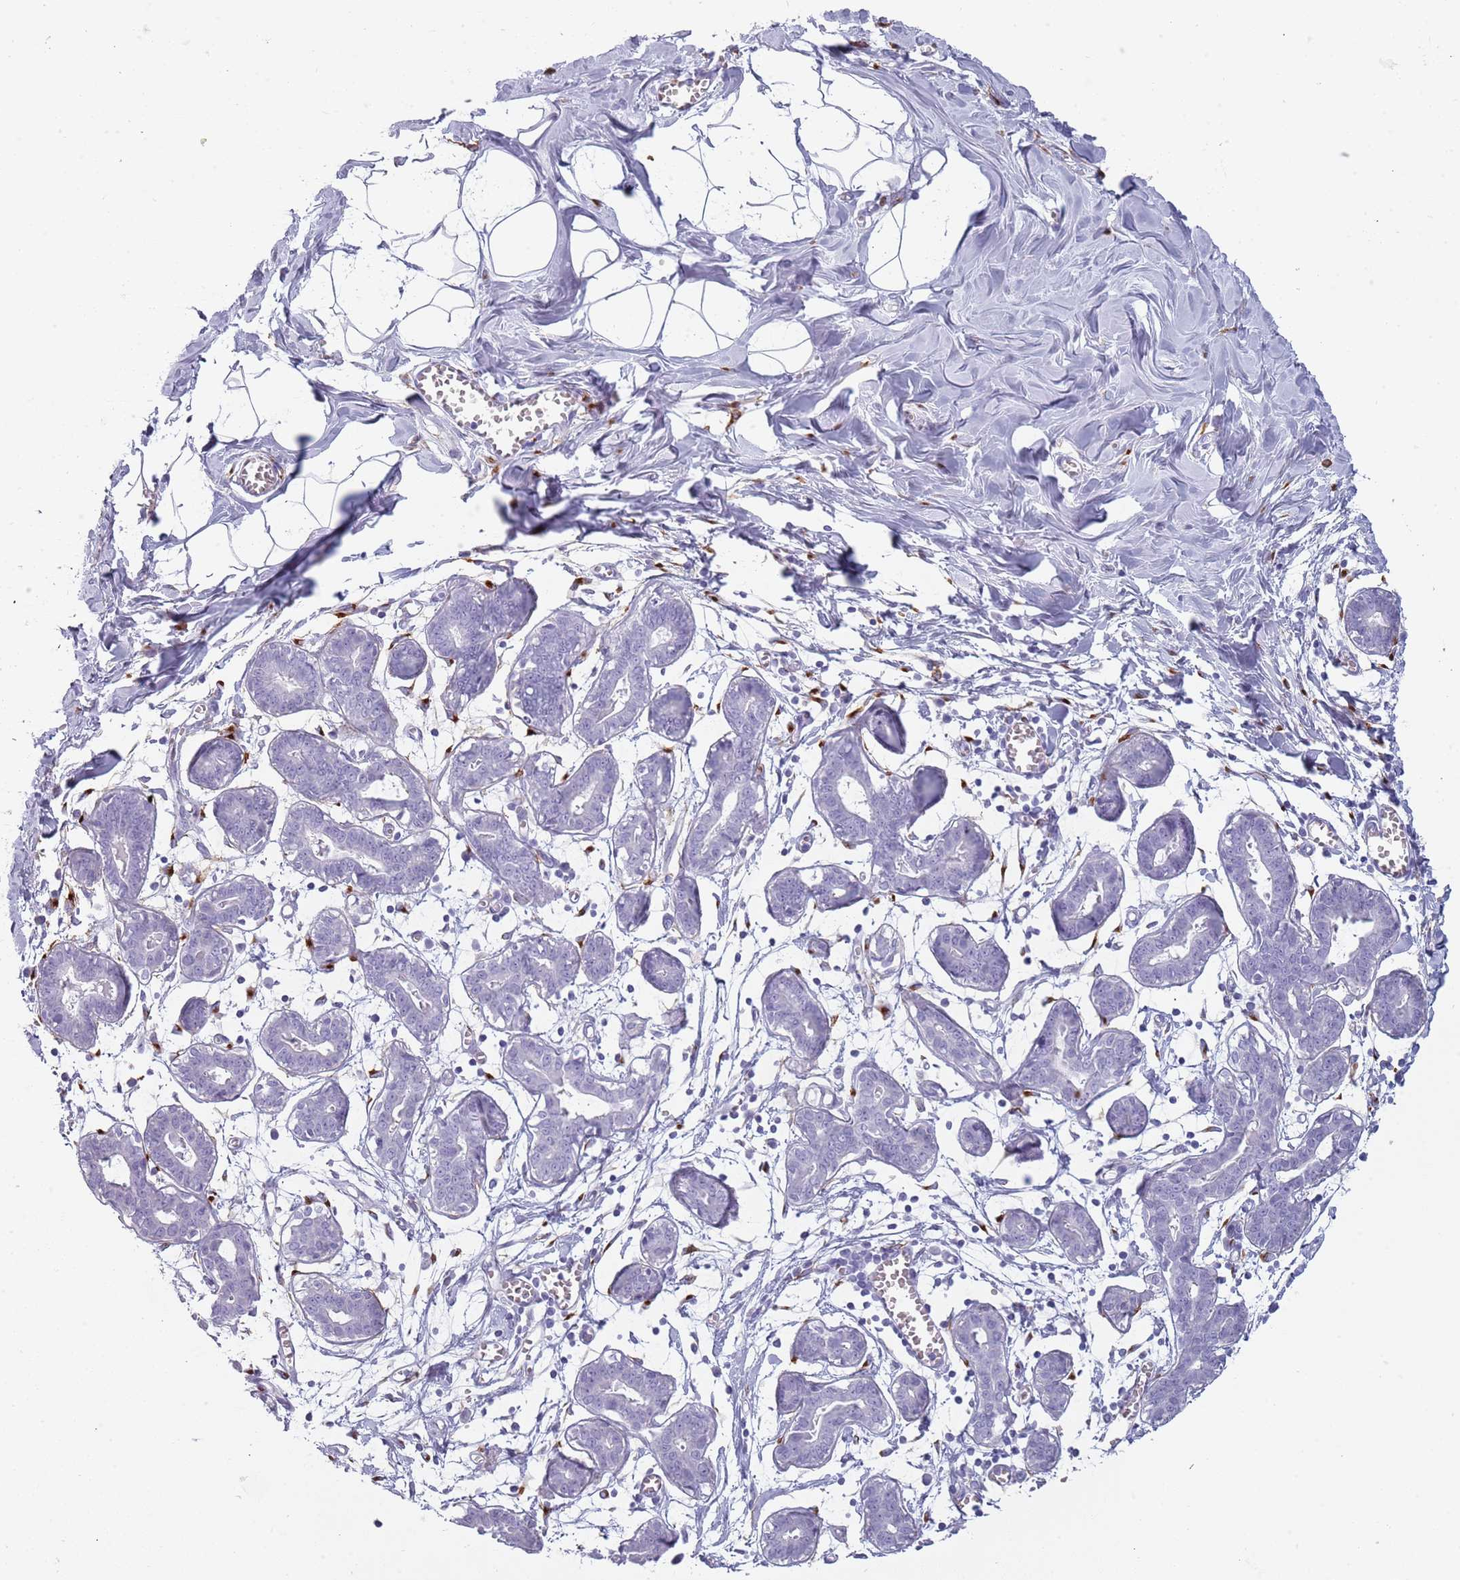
{"staining": {"intensity": "negative", "quantity": "none", "location": "none"}, "tissue": "breast", "cell_type": "Adipocytes", "image_type": "normal", "snomed": [{"axis": "morphology", "description": "Normal tissue, NOS"}, {"axis": "topography", "description": "Breast"}], "caption": "This histopathology image is of normal breast stained with IHC to label a protein in brown with the nuclei are counter-stained blue. There is no positivity in adipocytes. (Stains: DAB immunohistochemistry (IHC) with hematoxylin counter stain, Microscopy: brightfield microscopy at high magnification).", "gene": "COLEC12", "patient": {"sex": "female", "age": 27}}